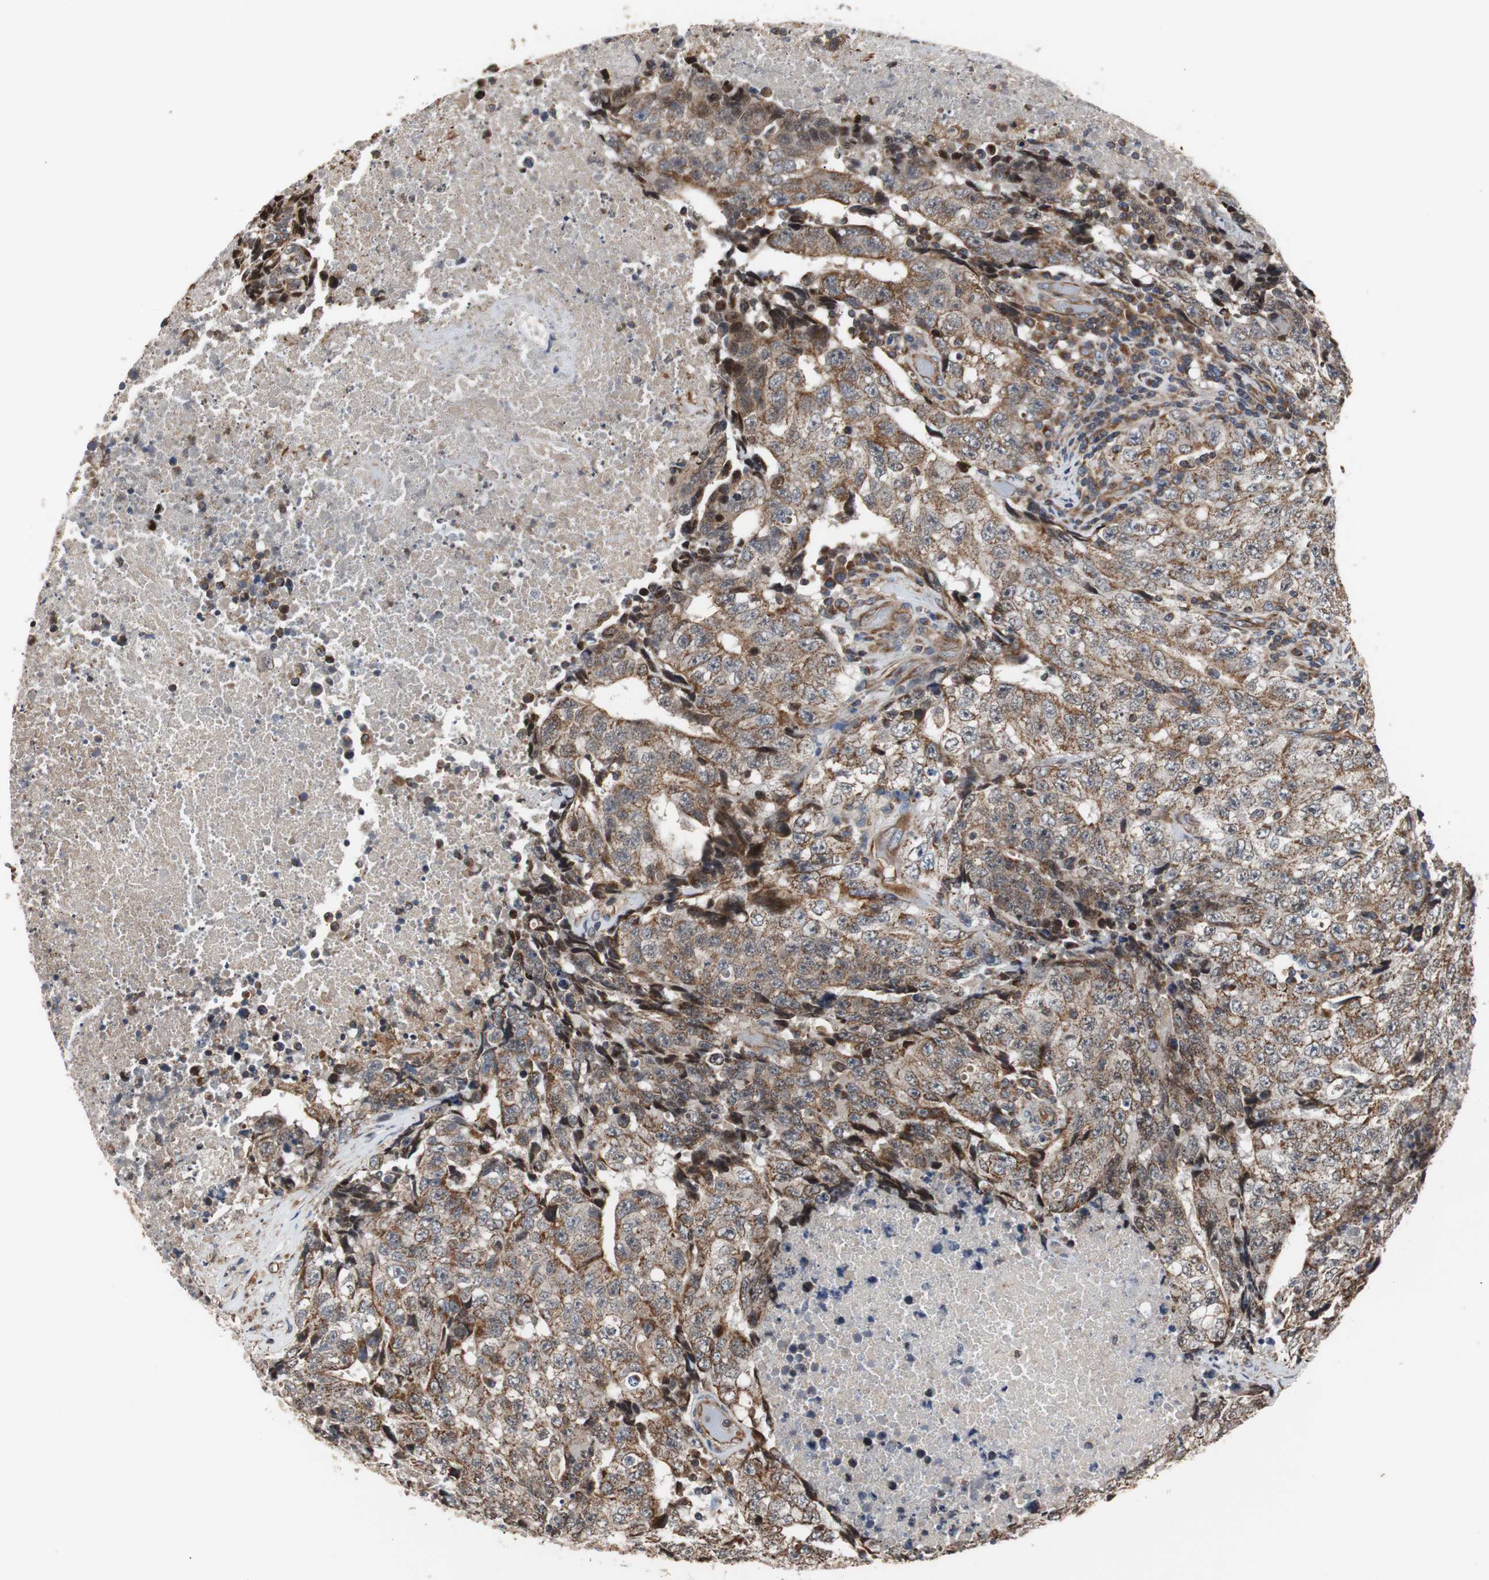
{"staining": {"intensity": "moderate", "quantity": ">75%", "location": "cytoplasmic/membranous"}, "tissue": "testis cancer", "cell_type": "Tumor cells", "image_type": "cancer", "snomed": [{"axis": "morphology", "description": "Necrosis, NOS"}, {"axis": "morphology", "description": "Carcinoma, Embryonal, NOS"}, {"axis": "topography", "description": "Testis"}], "caption": "Testis cancer (embryonal carcinoma) stained with DAB immunohistochemistry shows medium levels of moderate cytoplasmic/membranous expression in about >75% of tumor cells. (DAB IHC with brightfield microscopy, high magnification).", "gene": "ACTR3", "patient": {"sex": "male", "age": 19}}